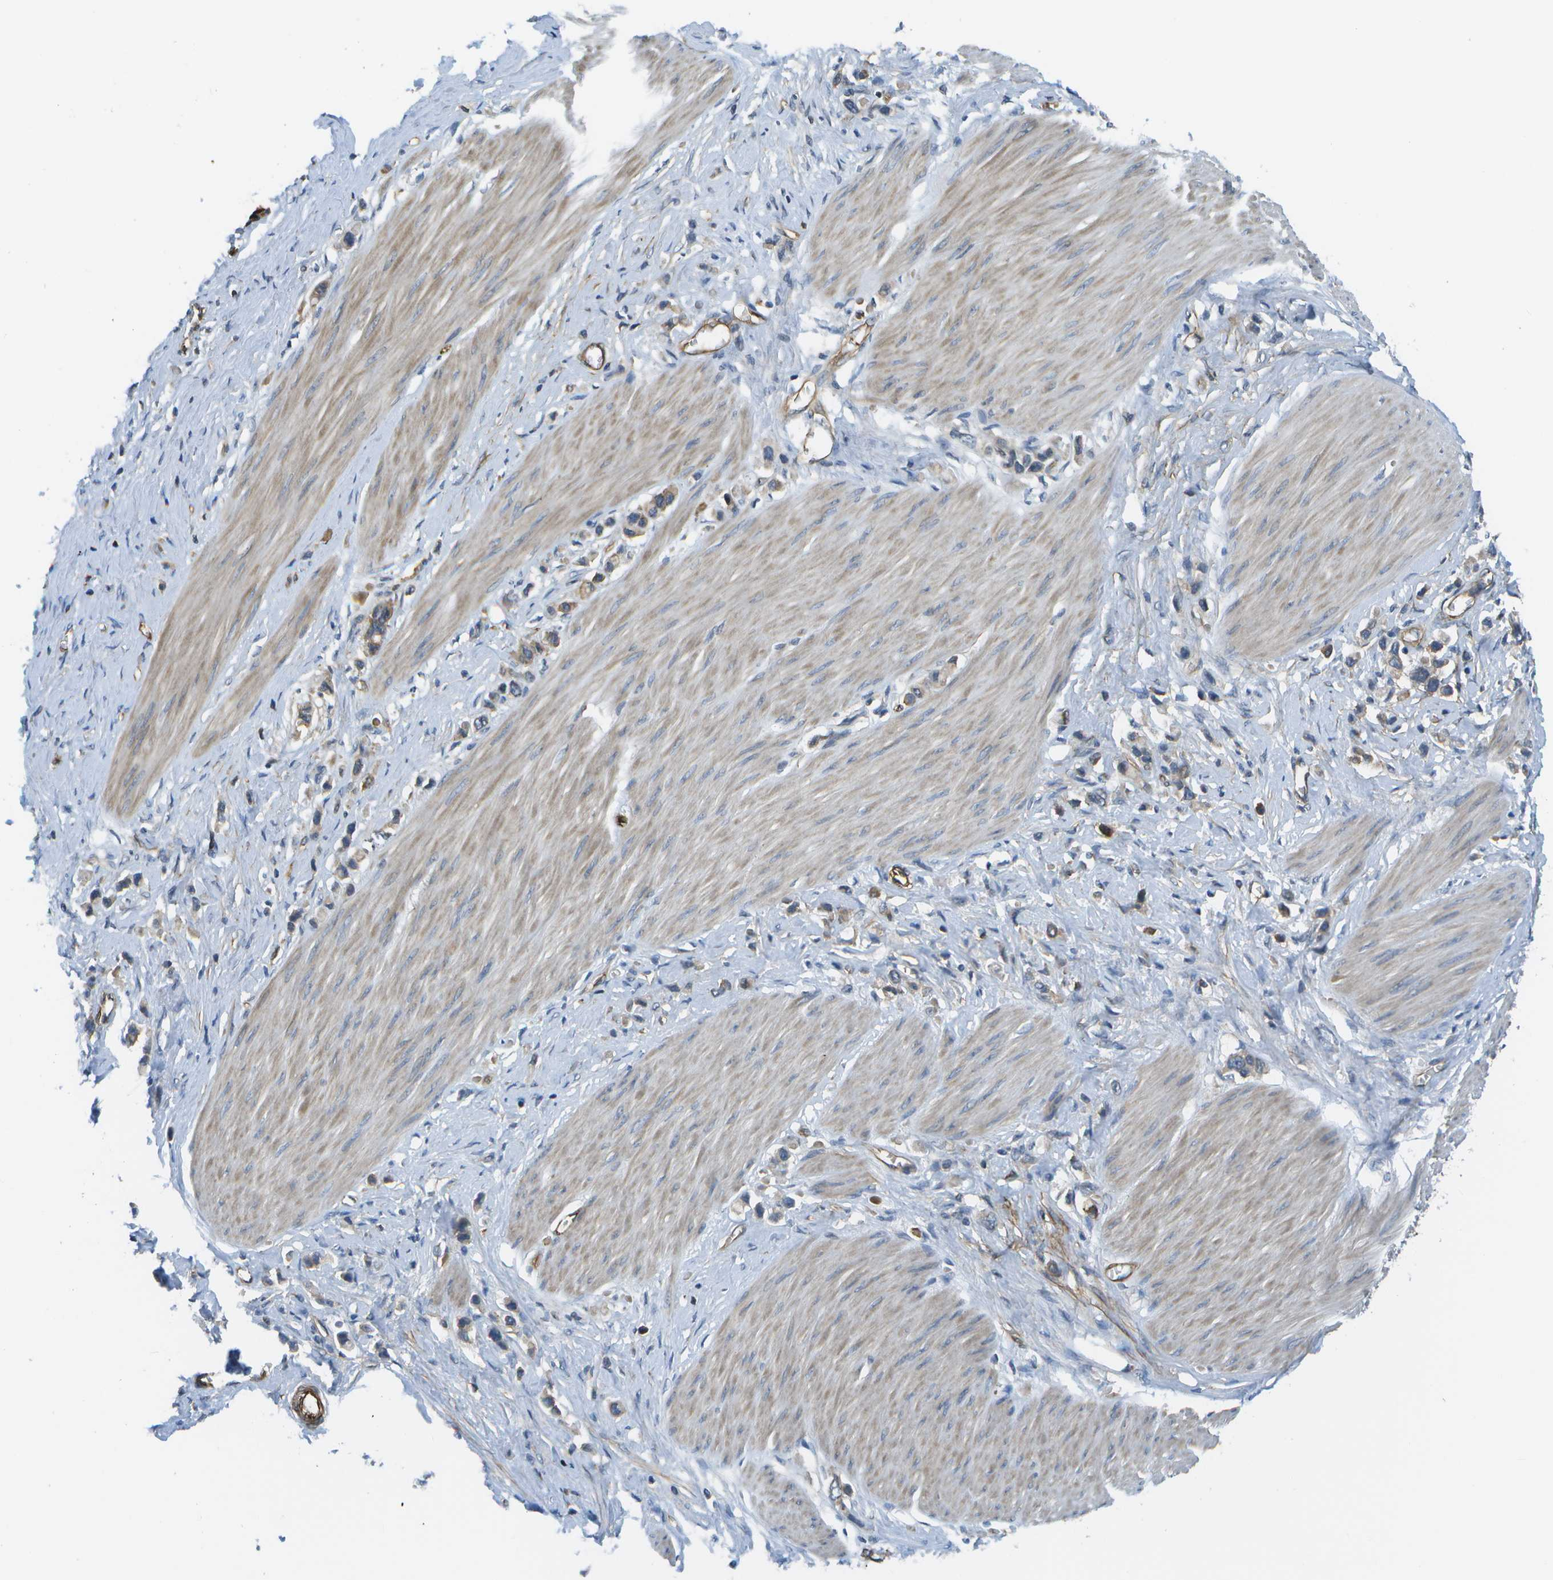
{"staining": {"intensity": "weak", "quantity": "25%-75%", "location": "cytoplasmic/membranous"}, "tissue": "stomach cancer", "cell_type": "Tumor cells", "image_type": "cancer", "snomed": [{"axis": "morphology", "description": "Adenocarcinoma, NOS"}, {"axis": "topography", "description": "Stomach"}], "caption": "Weak cytoplasmic/membranous staining is appreciated in about 25%-75% of tumor cells in stomach cancer.", "gene": "KIAA0040", "patient": {"sex": "female", "age": 65}}